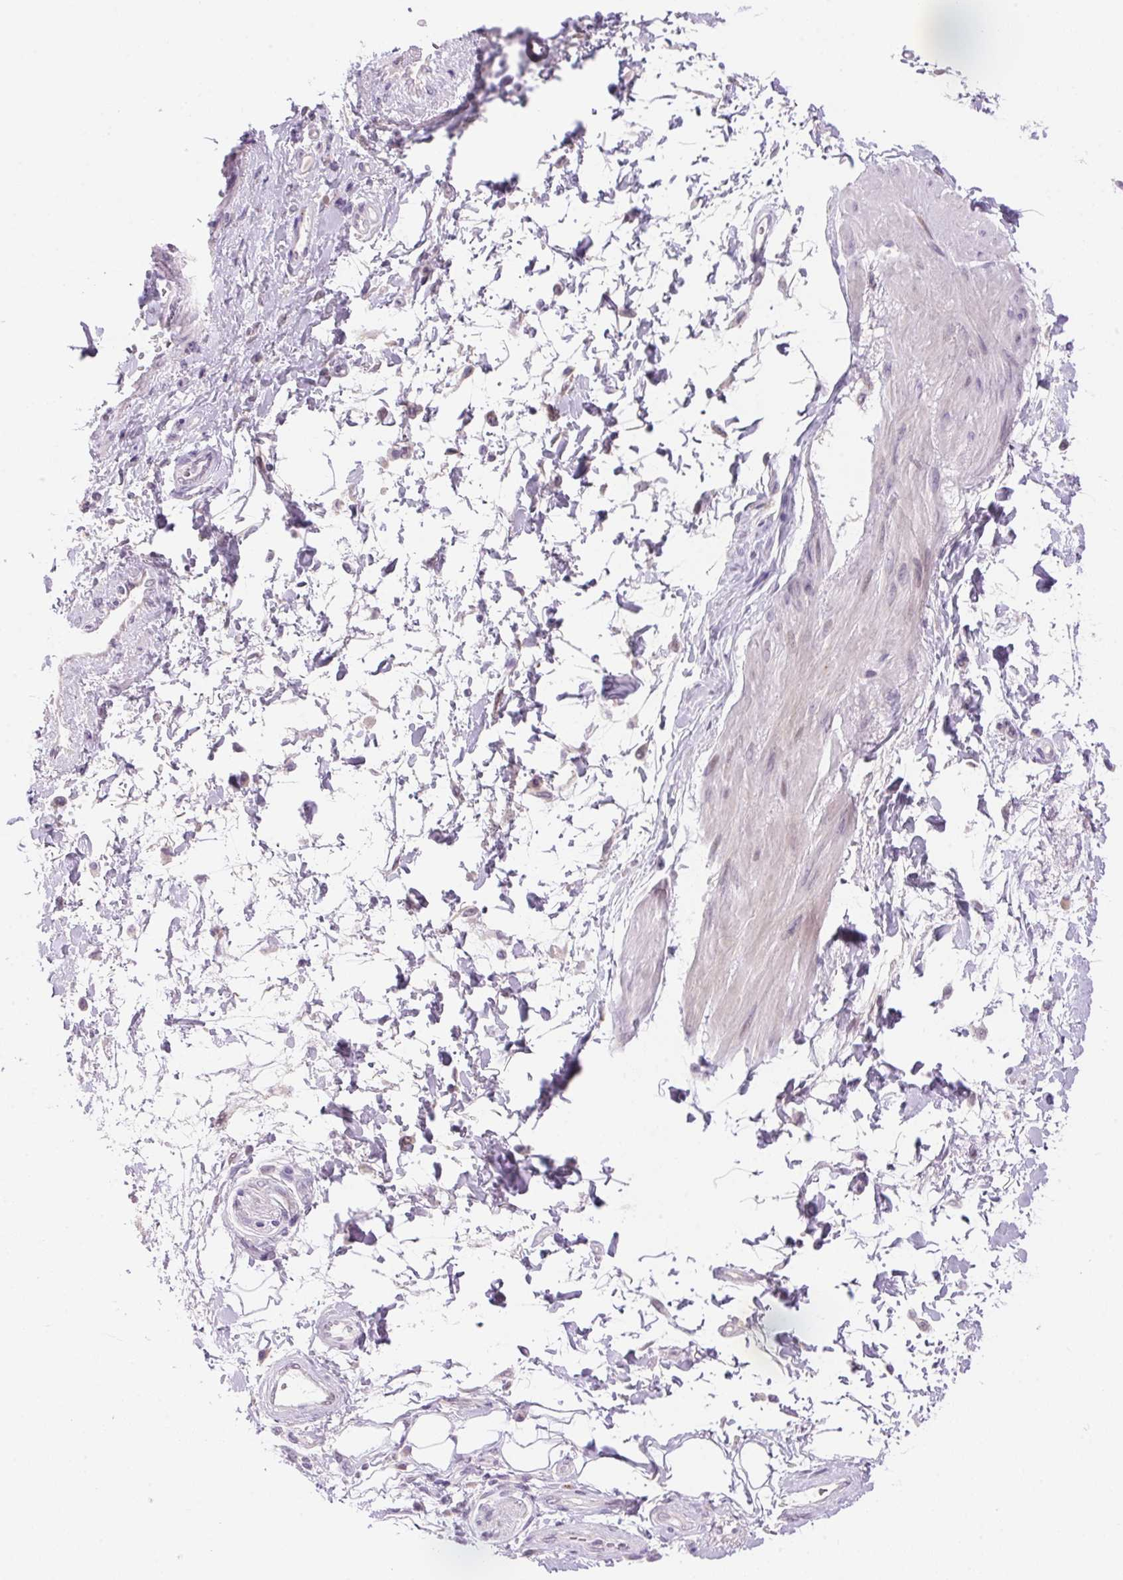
{"staining": {"intensity": "negative", "quantity": "none", "location": "none"}, "tissue": "adipose tissue", "cell_type": "Adipocytes", "image_type": "normal", "snomed": [{"axis": "morphology", "description": "Normal tissue, NOS"}, {"axis": "topography", "description": "Urinary bladder"}, {"axis": "topography", "description": "Peripheral nerve tissue"}], "caption": "Adipose tissue was stained to show a protein in brown. There is no significant staining in adipocytes. (DAB (3,3'-diaminobenzidine) immunohistochemistry, high magnification).", "gene": "TEKT1", "patient": {"sex": "female", "age": 60}}